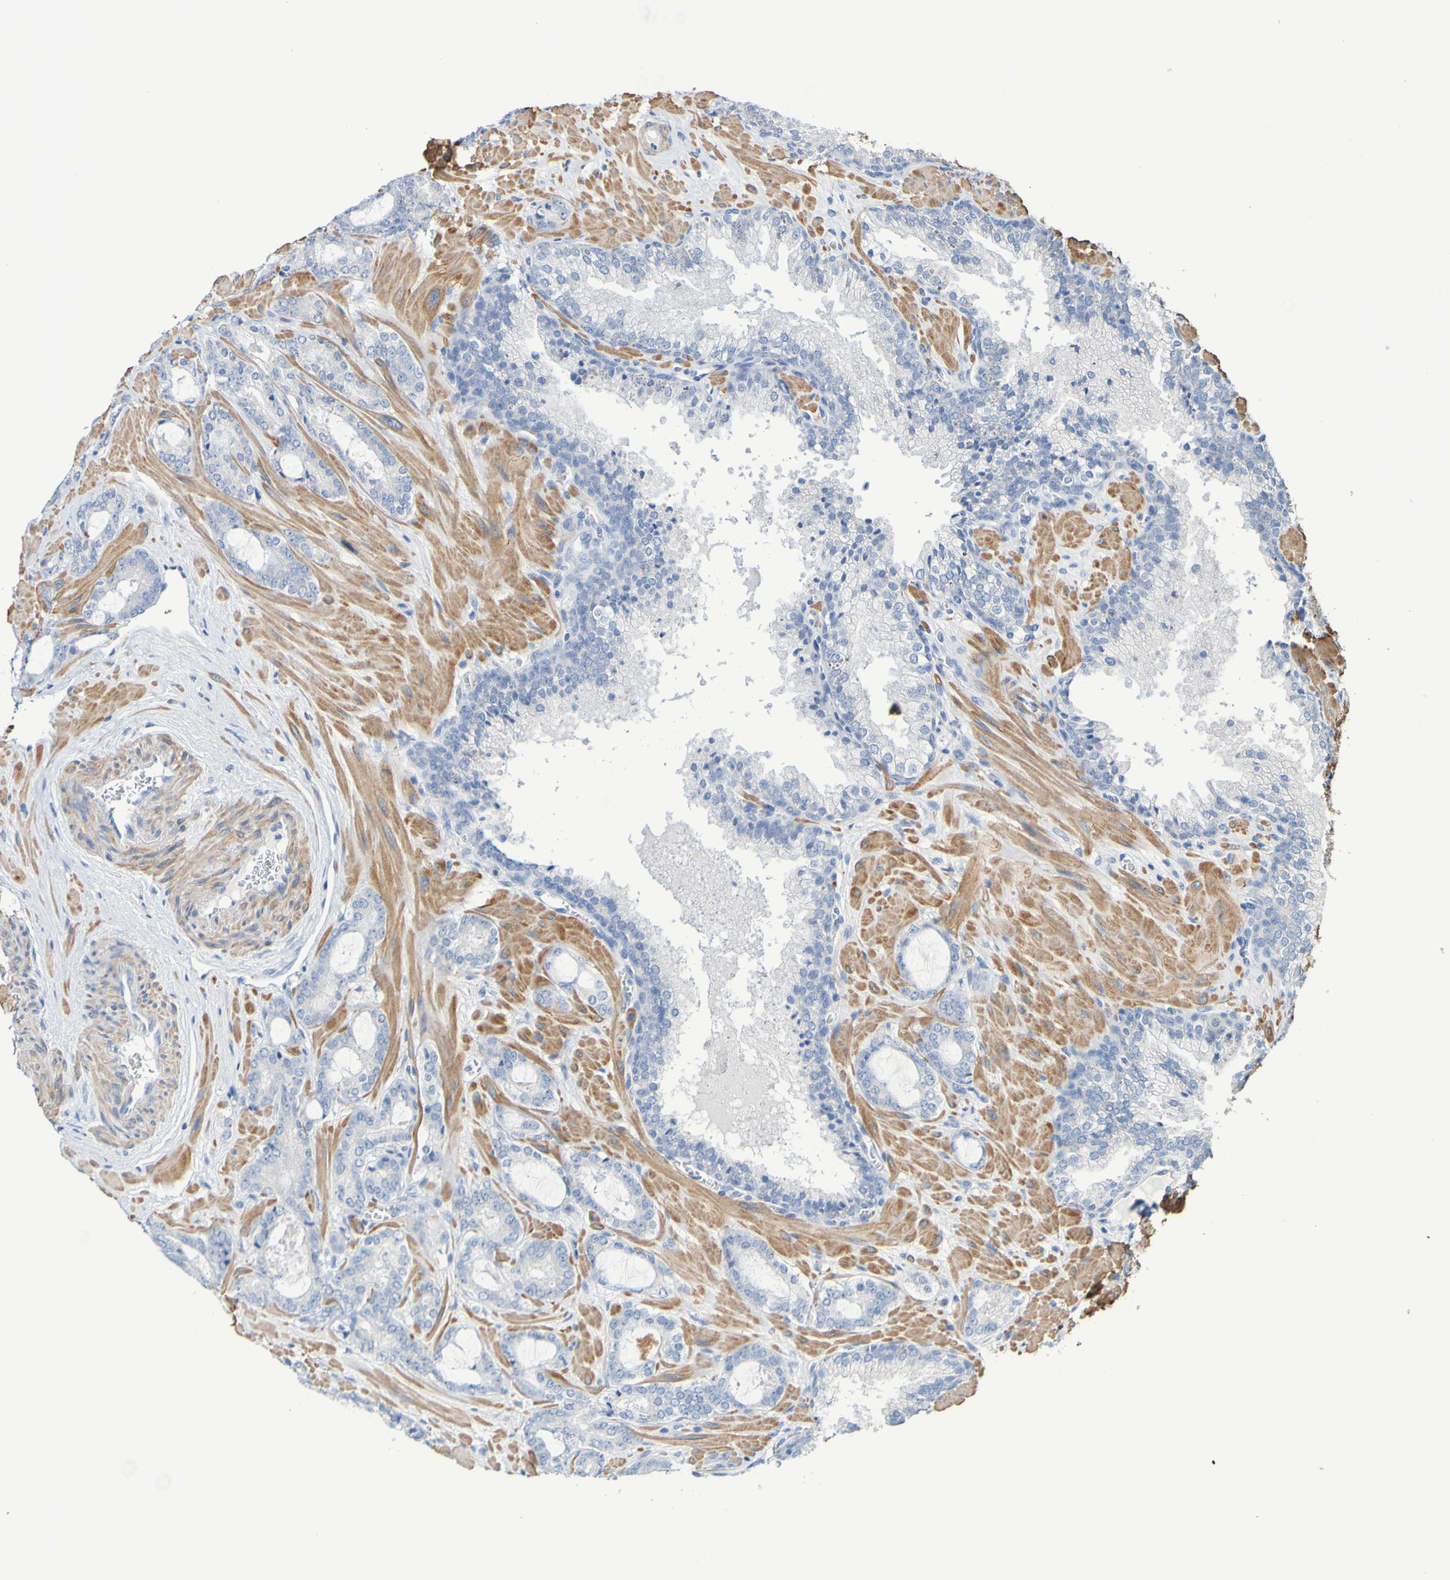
{"staining": {"intensity": "negative", "quantity": "none", "location": "none"}, "tissue": "prostate cancer", "cell_type": "Tumor cells", "image_type": "cancer", "snomed": [{"axis": "morphology", "description": "Adenocarcinoma, Low grade"}, {"axis": "topography", "description": "Prostate"}], "caption": "High magnification brightfield microscopy of prostate cancer stained with DAB (brown) and counterstained with hematoxylin (blue): tumor cells show no significant staining. The staining is performed using DAB (3,3'-diaminobenzidine) brown chromogen with nuclei counter-stained in using hematoxylin.", "gene": "SRPRB", "patient": {"sex": "male", "age": 63}}